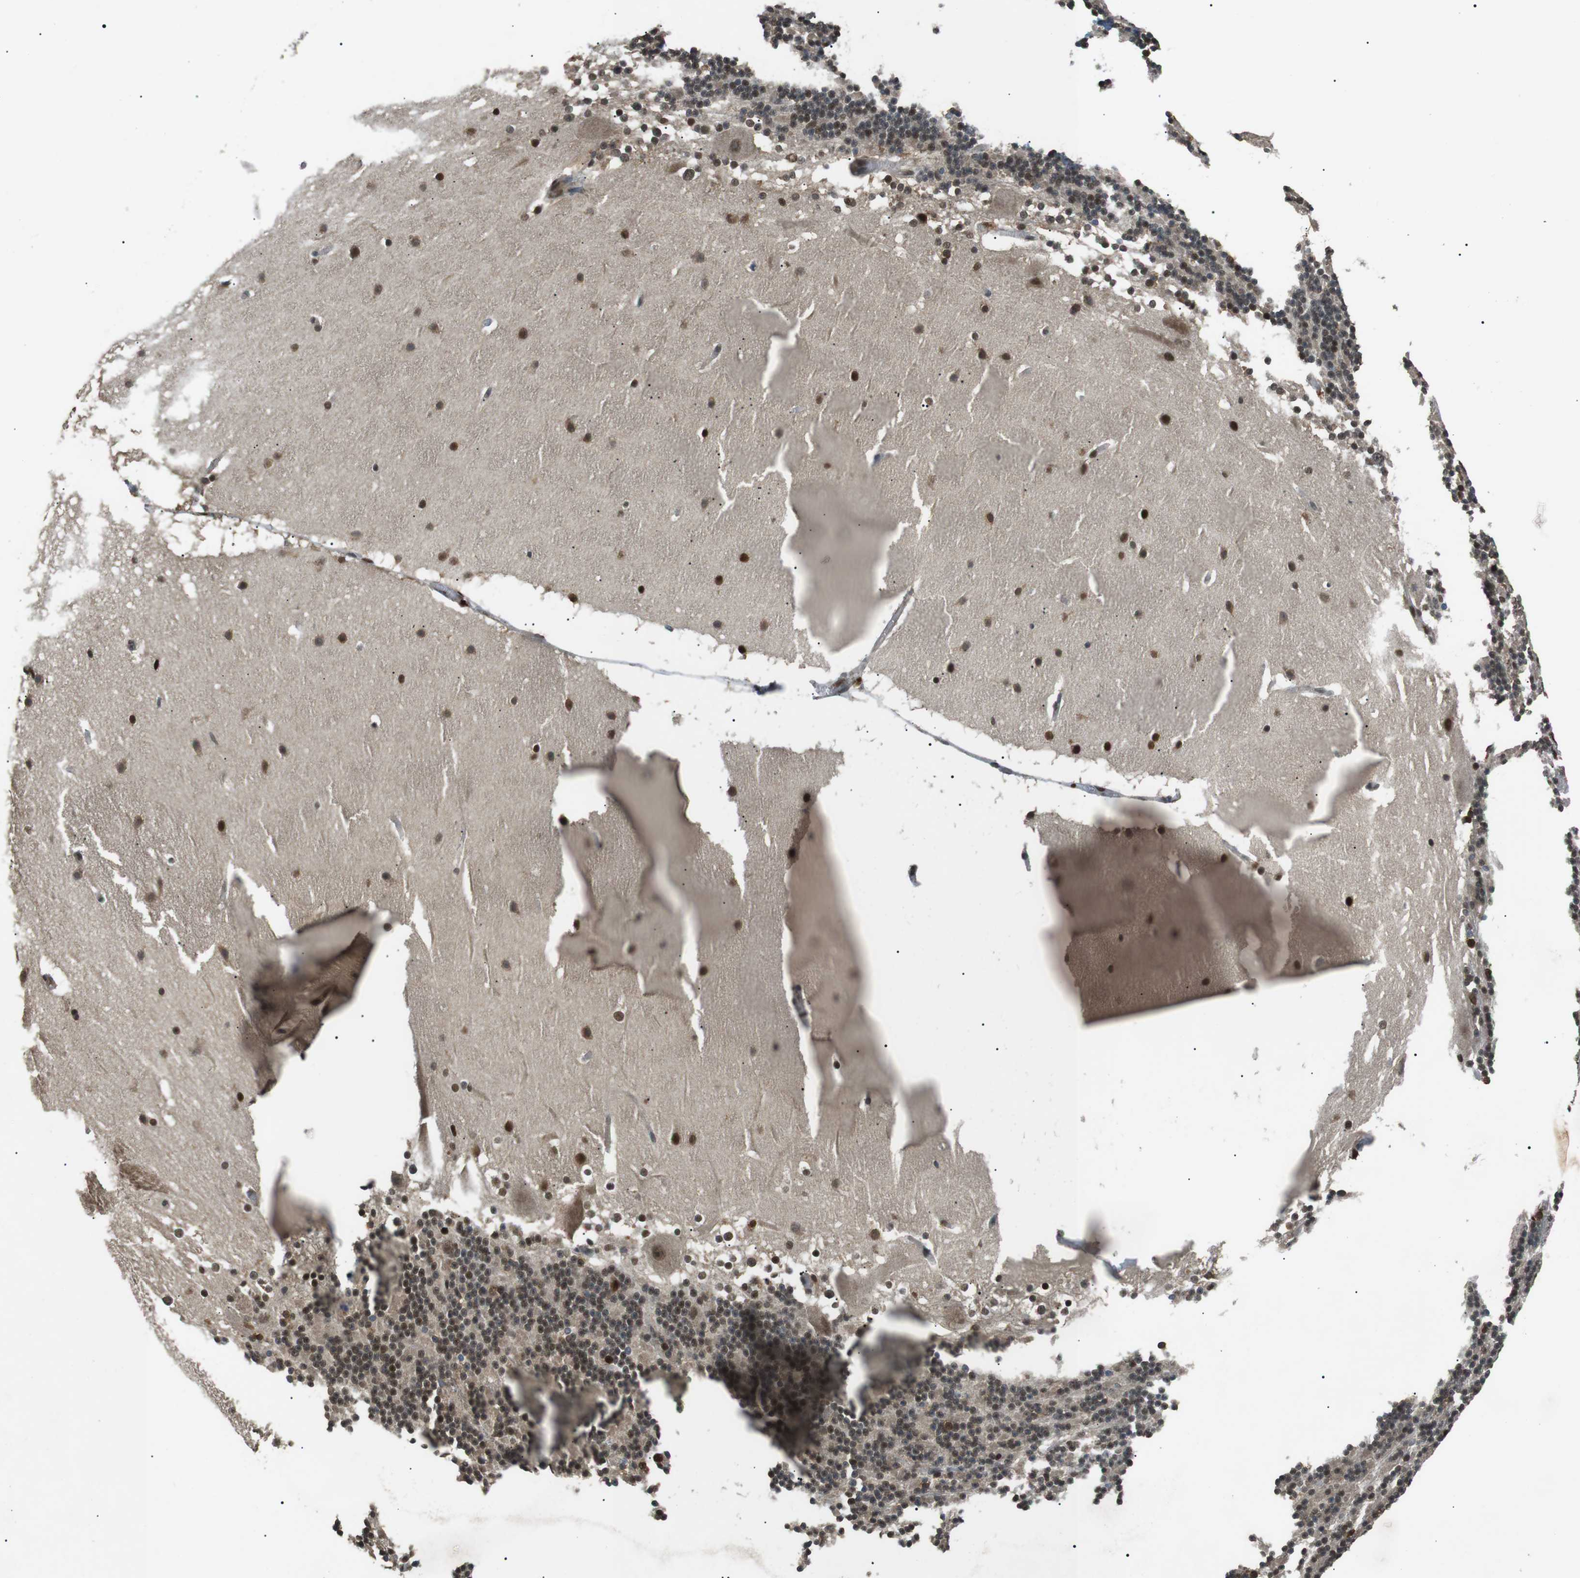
{"staining": {"intensity": "moderate", "quantity": ">75%", "location": "nuclear"}, "tissue": "cerebellum", "cell_type": "Cells in granular layer", "image_type": "normal", "snomed": [{"axis": "morphology", "description": "Normal tissue, NOS"}, {"axis": "topography", "description": "Cerebellum"}], "caption": "Brown immunohistochemical staining in normal human cerebellum displays moderate nuclear staining in about >75% of cells in granular layer.", "gene": "ORAI3", "patient": {"sex": "female", "age": 19}}